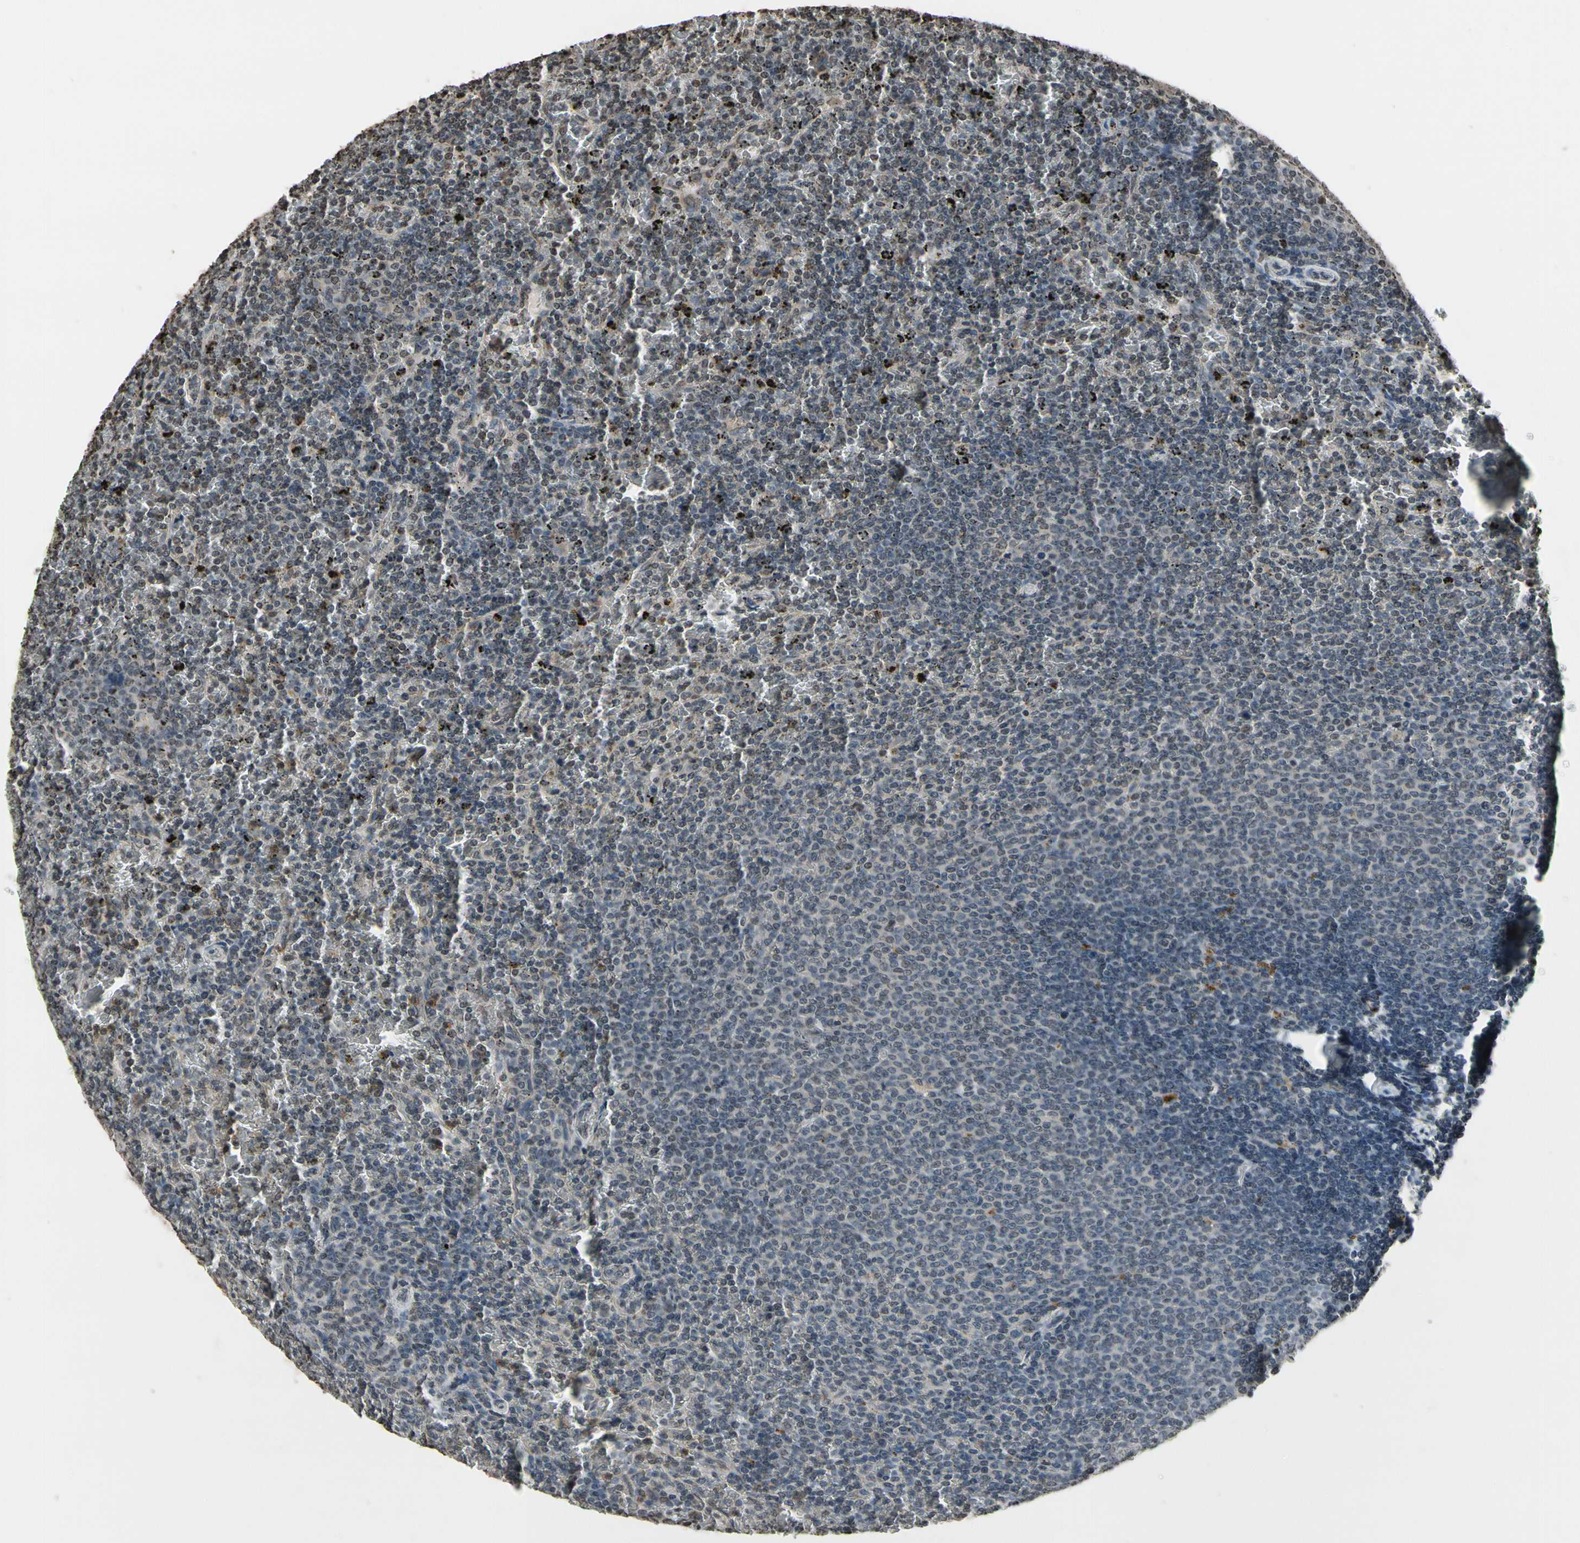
{"staining": {"intensity": "negative", "quantity": "none", "location": "none"}, "tissue": "lymphoma", "cell_type": "Tumor cells", "image_type": "cancer", "snomed": [{"axis": "morphology", "description": "Malignant lymphoma, non-Hodgkin's type, Low grade"}, {"axis": "topography", "description": "Spleen"}], "caption": "DAB (3,3'-diaminobenzidine) immunohistochemical staining of human lymphoma displays no significant expression in tumor cells.", "gene": "HIPK2", "patient": {"sex": "female", "age": 77}}